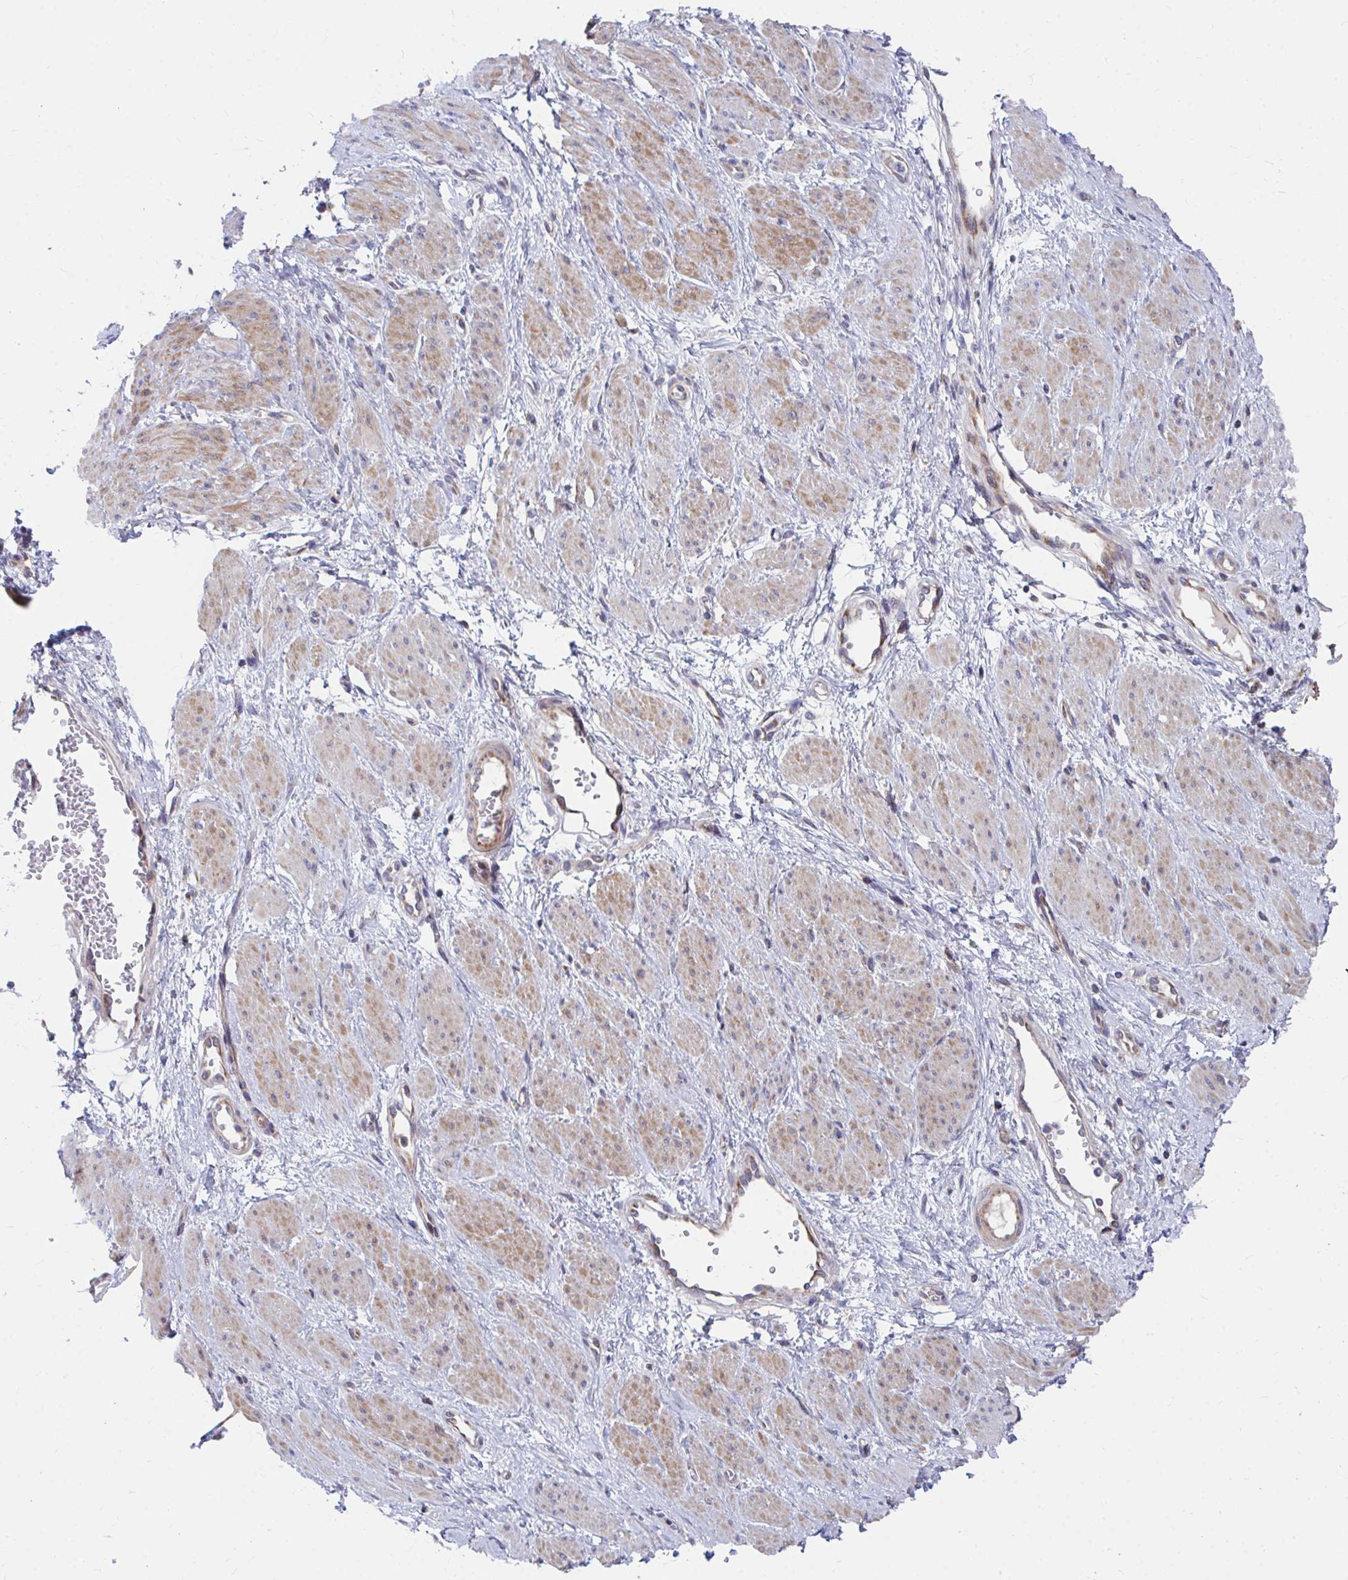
{"staining": {"intensity": "moderate", "quantity": "25%-75%", "location": "cytoplasmic/membranous"}, "tissue": "smooth muscle", "cell_type": "Smooth muscle cells", "image_type": "normal", "snomed": [{"axis": "morphology", "description": "Normal tissue, NOS"}, {"axis": "topography", "description": "Smooth muscle"}, {"axis": "topography", "description": "Uterus"}], "caption": "A micrograph showing moderate cytoplasmic/membranous expression in about 25%-75% of smooth muscle cells in benign smooth muscle, as visualized by brown immunohistochemical staining.", "gene": "PEX3", "patient": {"sex": "female", "age": 39}}